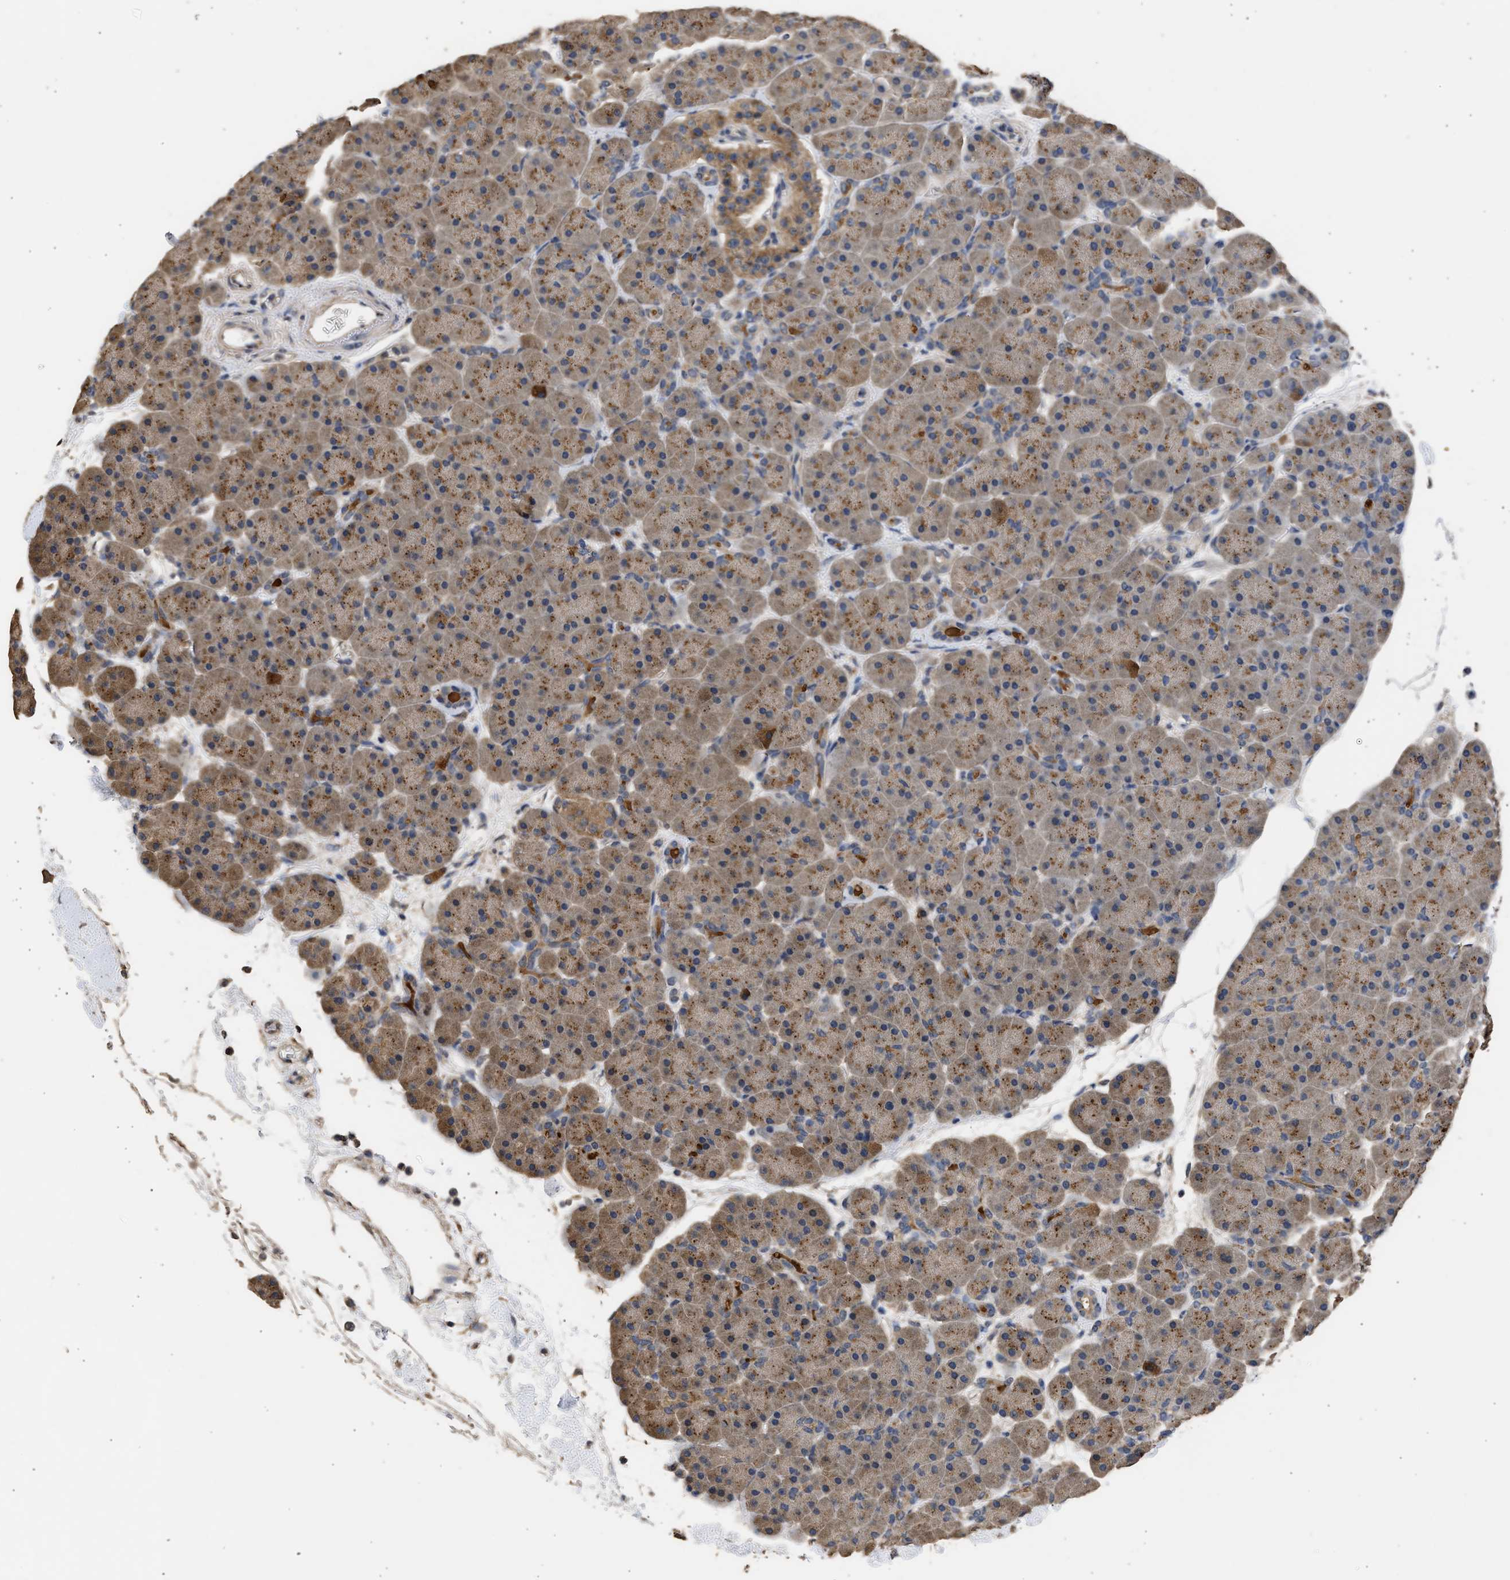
{"staining": {"intensity": "strong", "quantity": ">75%", "location": "cytoplasmic/membranous"}, "tissue": "pancreas", "cell_type": "Exocrine glandular cells", "image_type": "normal", "snomed": [{"axis": "morphology", "description": "Normal tissue, NOS"}, {"axis": "topography", "description": "Pancreas"}], "caption": "Normal pancreas was stained to show a protein in brown. There is high levels of strong cytoplasmic/membranous expression in about >75% of exocrine glandular cells.", "gene": "SPINT2", "patient": {"sex": "male", "age": 66}}